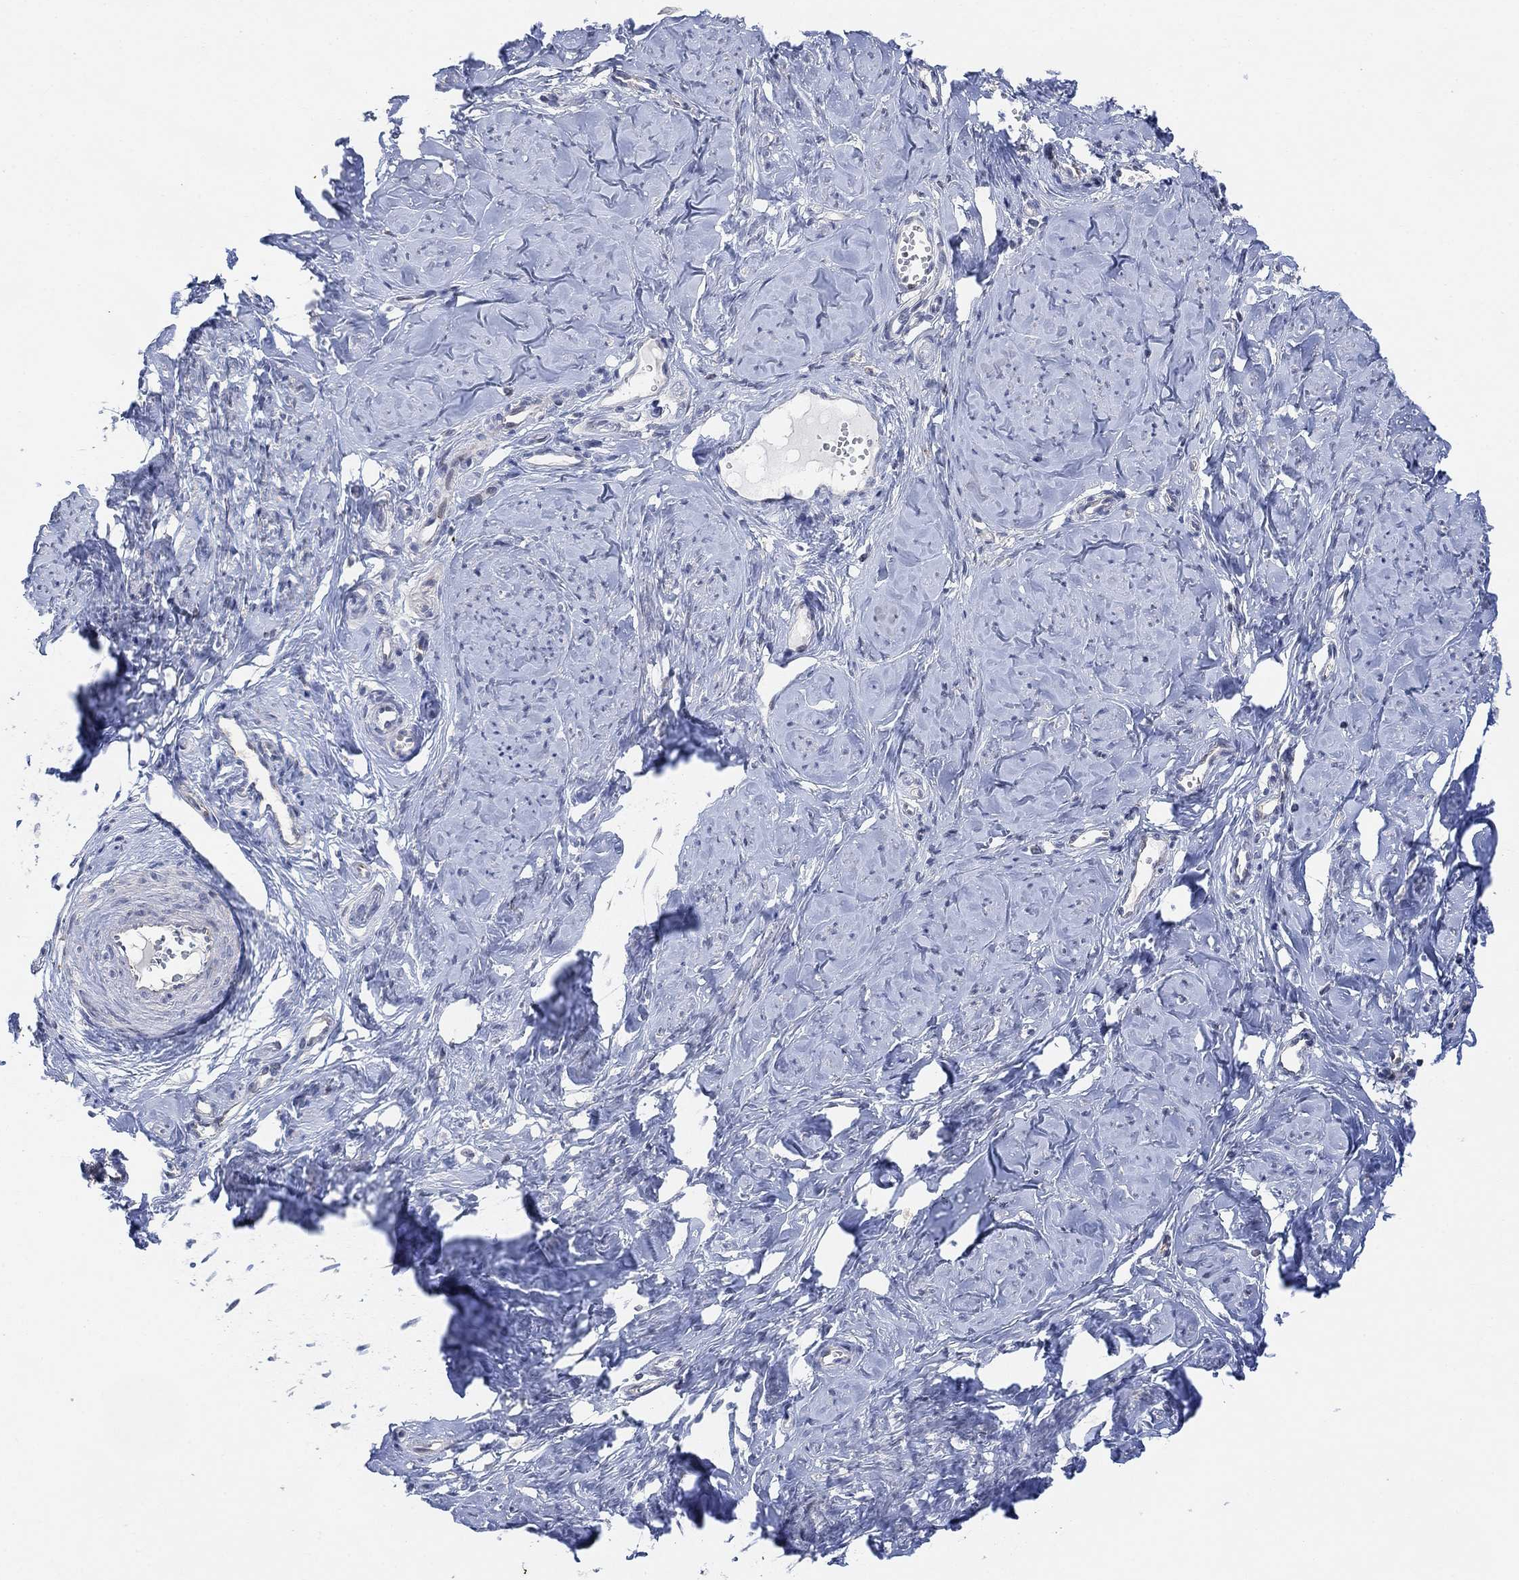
{"staining": {"intensity": "weak", "quantity": "<25%", "location": "cytoplasmic/membranous"}, "tissue": "smooth muscle", "cell_type": "Smooth muscle cells", "image_type": "normal", "snomed": [{"axis": "morphology", "description": "Normal tissue, NOS"}, {"axis": "topography", "description": "Smooth muscle"}], "caption": "High power microscopy photomicrograph of an immunohistochemistry (IHC) image of unremarkable smooth muscle, revealing no significant positivity in smooth muscle cells.", "gene": "CNTF", "patient": {"sex": "female", "age": 48}}